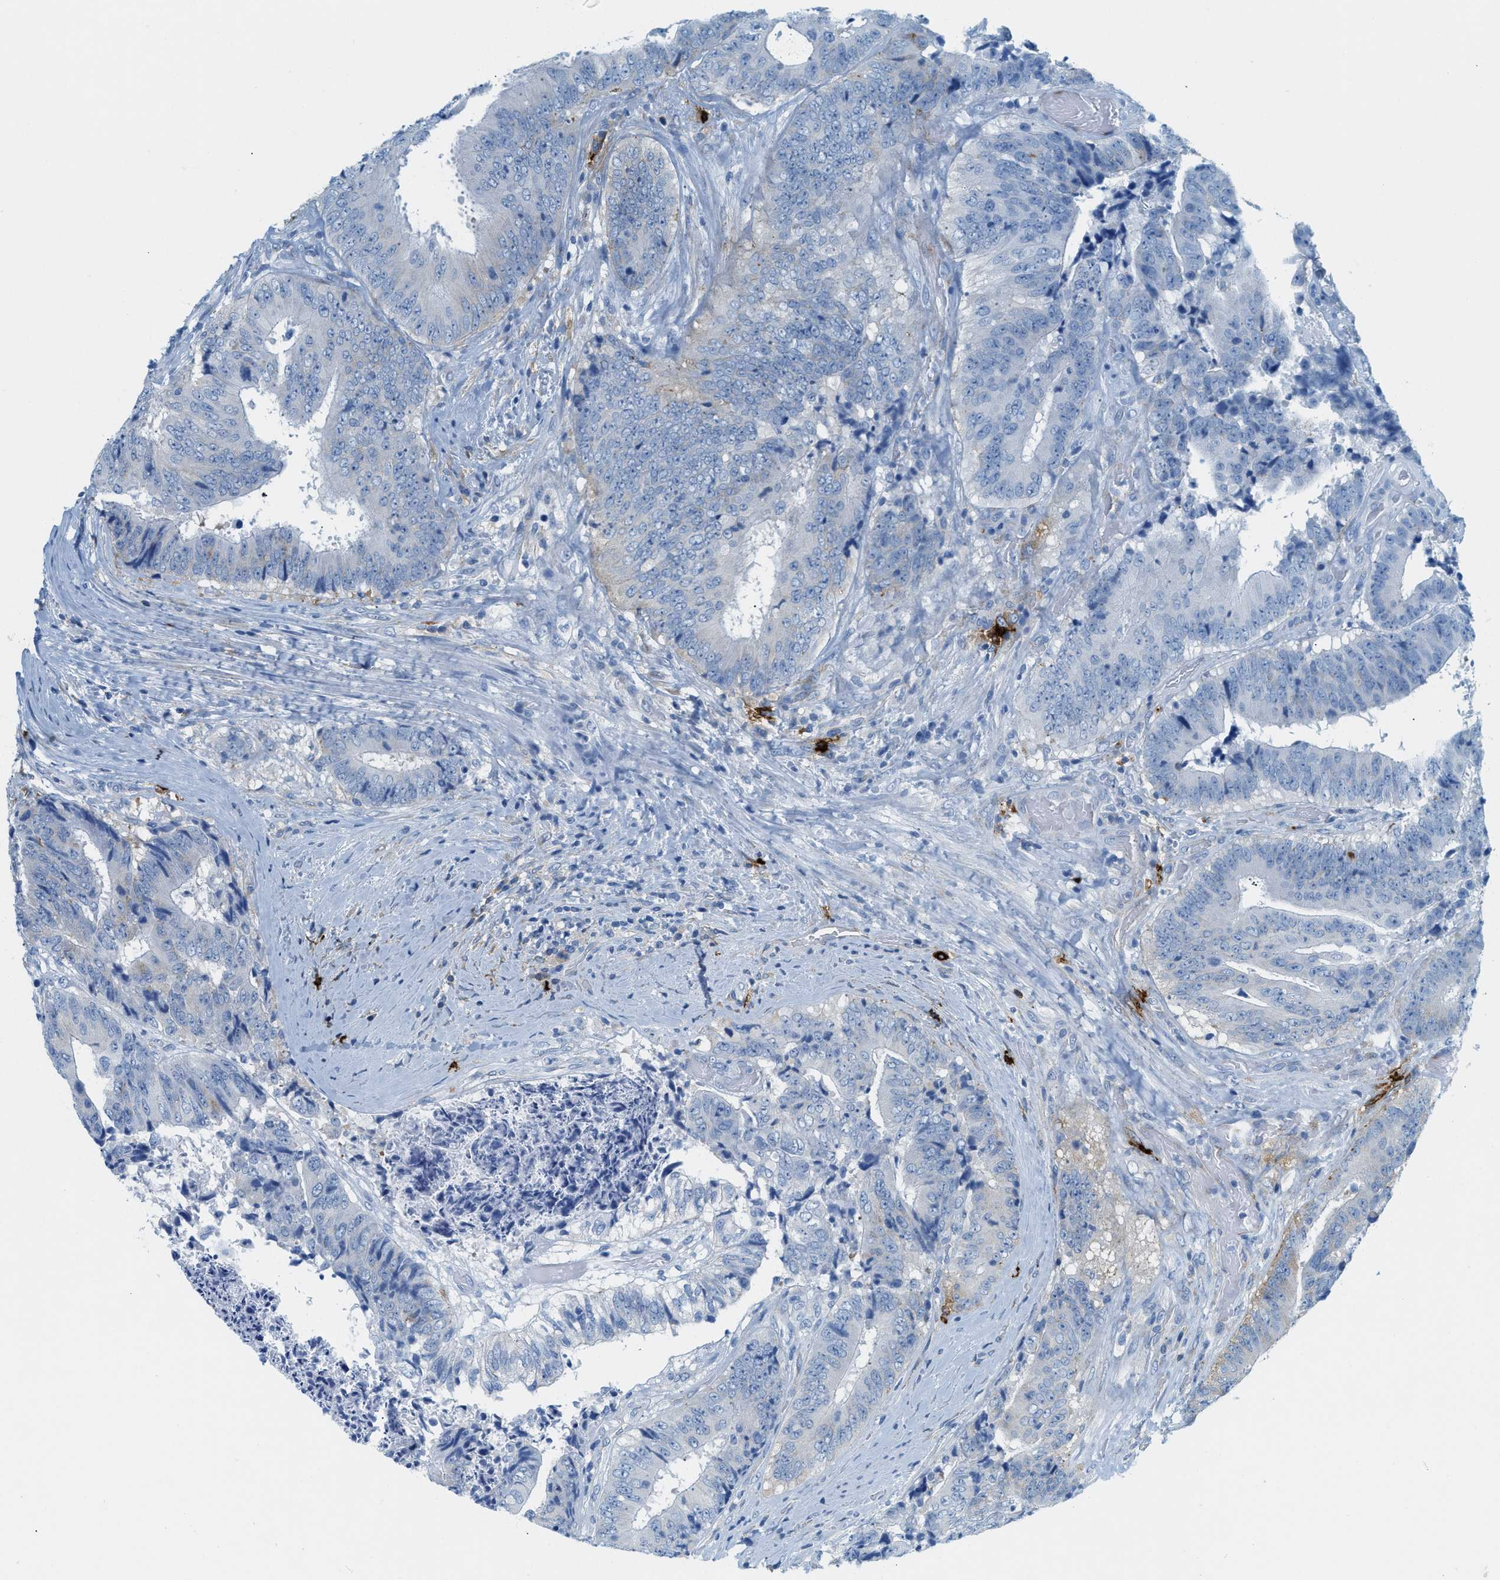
{"staining": {"intensity": "negative", "quantity": "none", "location": "none"}, "tissue": "colorectal cancer", "cell_type": "Tumor cells", "image_type": "cancer", "snomed": [{"axis": "morphology", "description": "Adenocarcinoma, NOS"}, {"axis": "topography", "description": "Rectum"}], "caption": "An immunohistochemistry (IHC) histopathology image of colorectal cancer (adenocarcinoma) is shown. There is no staining in tumor cells of colorectal cancer (adenocarcinoma). The staining is performed using DAB brown chromogen with nuclei counter-stained in using hematoxylin.", "gene": "TPSAB1", "patient": {"sex": "male", "age": 72}}